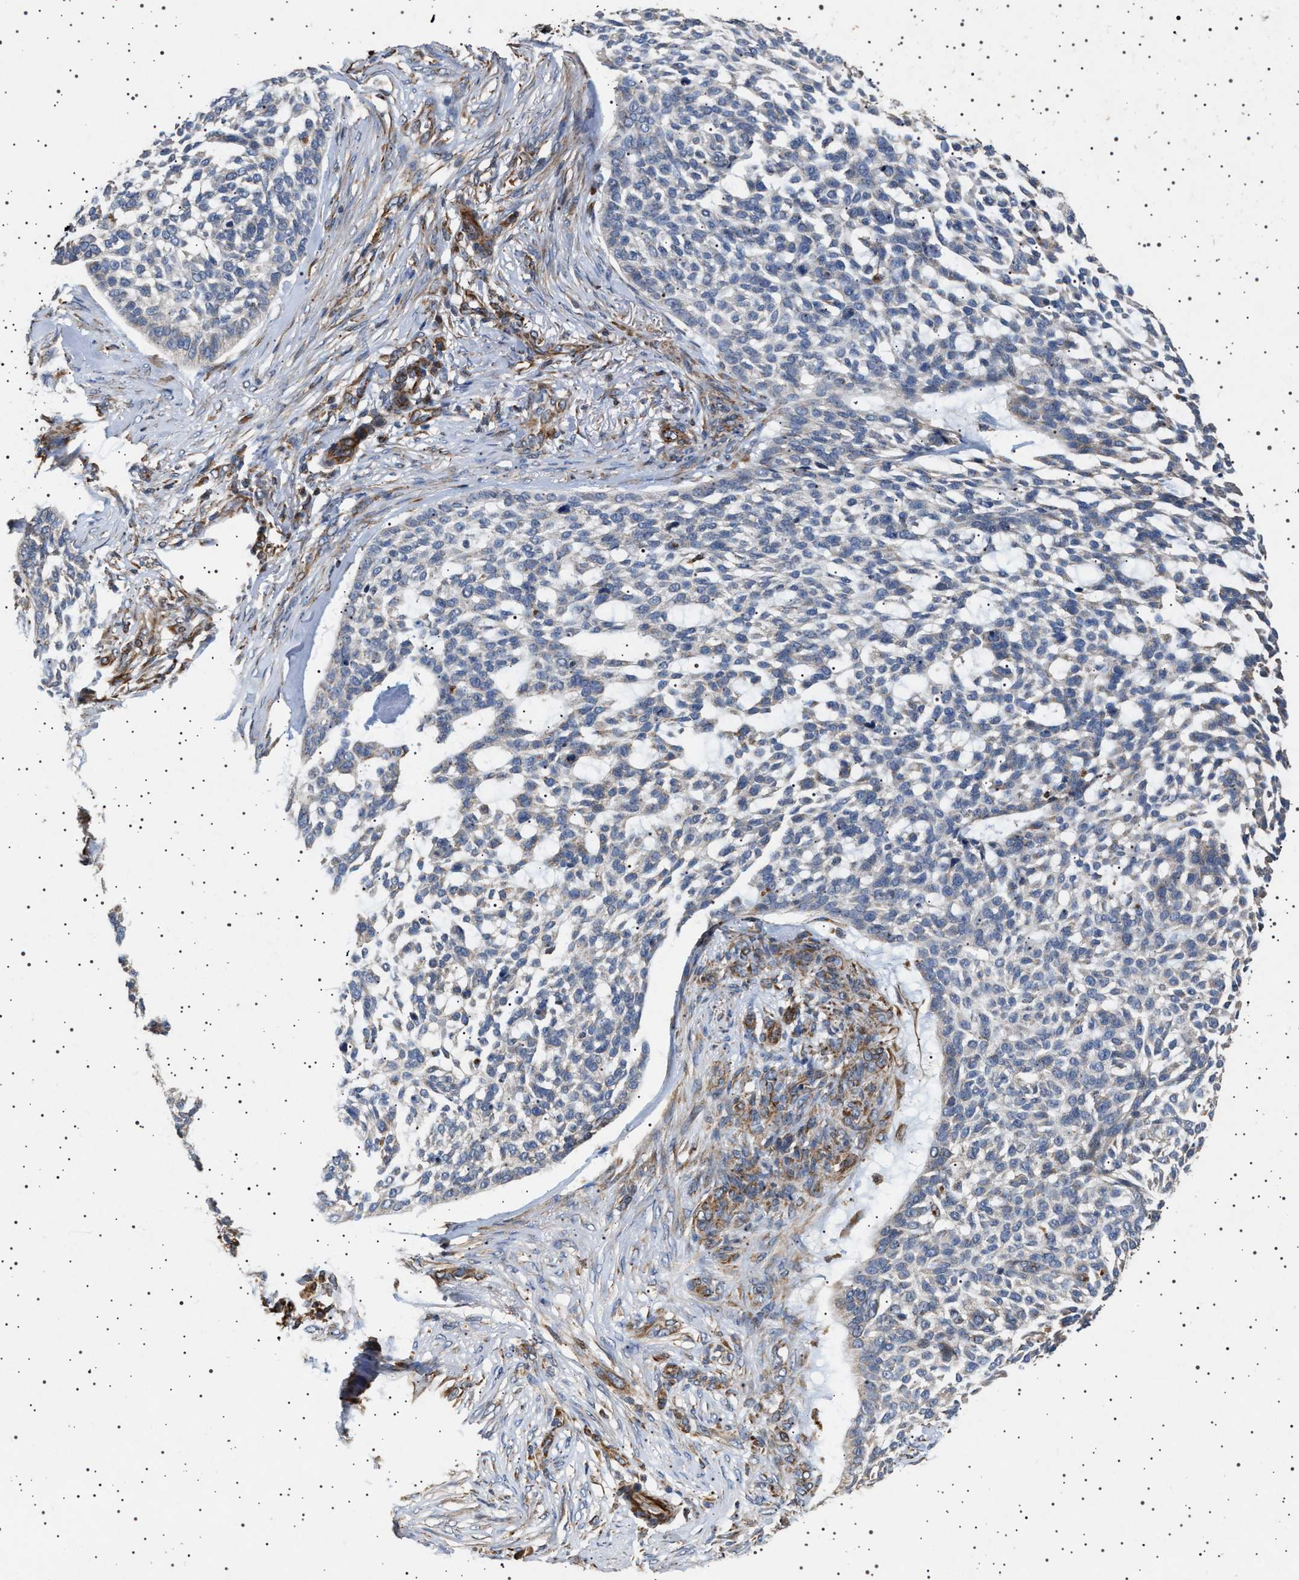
{"staining": {"intensity": "negative", "quantity": "none", "location": "none"}, "tissue": "skin cancer", "cell_type": "Tumor cells", "image_type": "cancer", "snomed": [{"axis": "morphology", "description": "Basal cell carcinoma"}, {"axis": "topography", "description": "Skin"}], "caption": "Human skin cancer (basal cell carcinoma) stained for a protein using IHC displays no staining in tumor cells.", "gene": "TRUB2", "patient": {"sex": "female", "age": 64}}